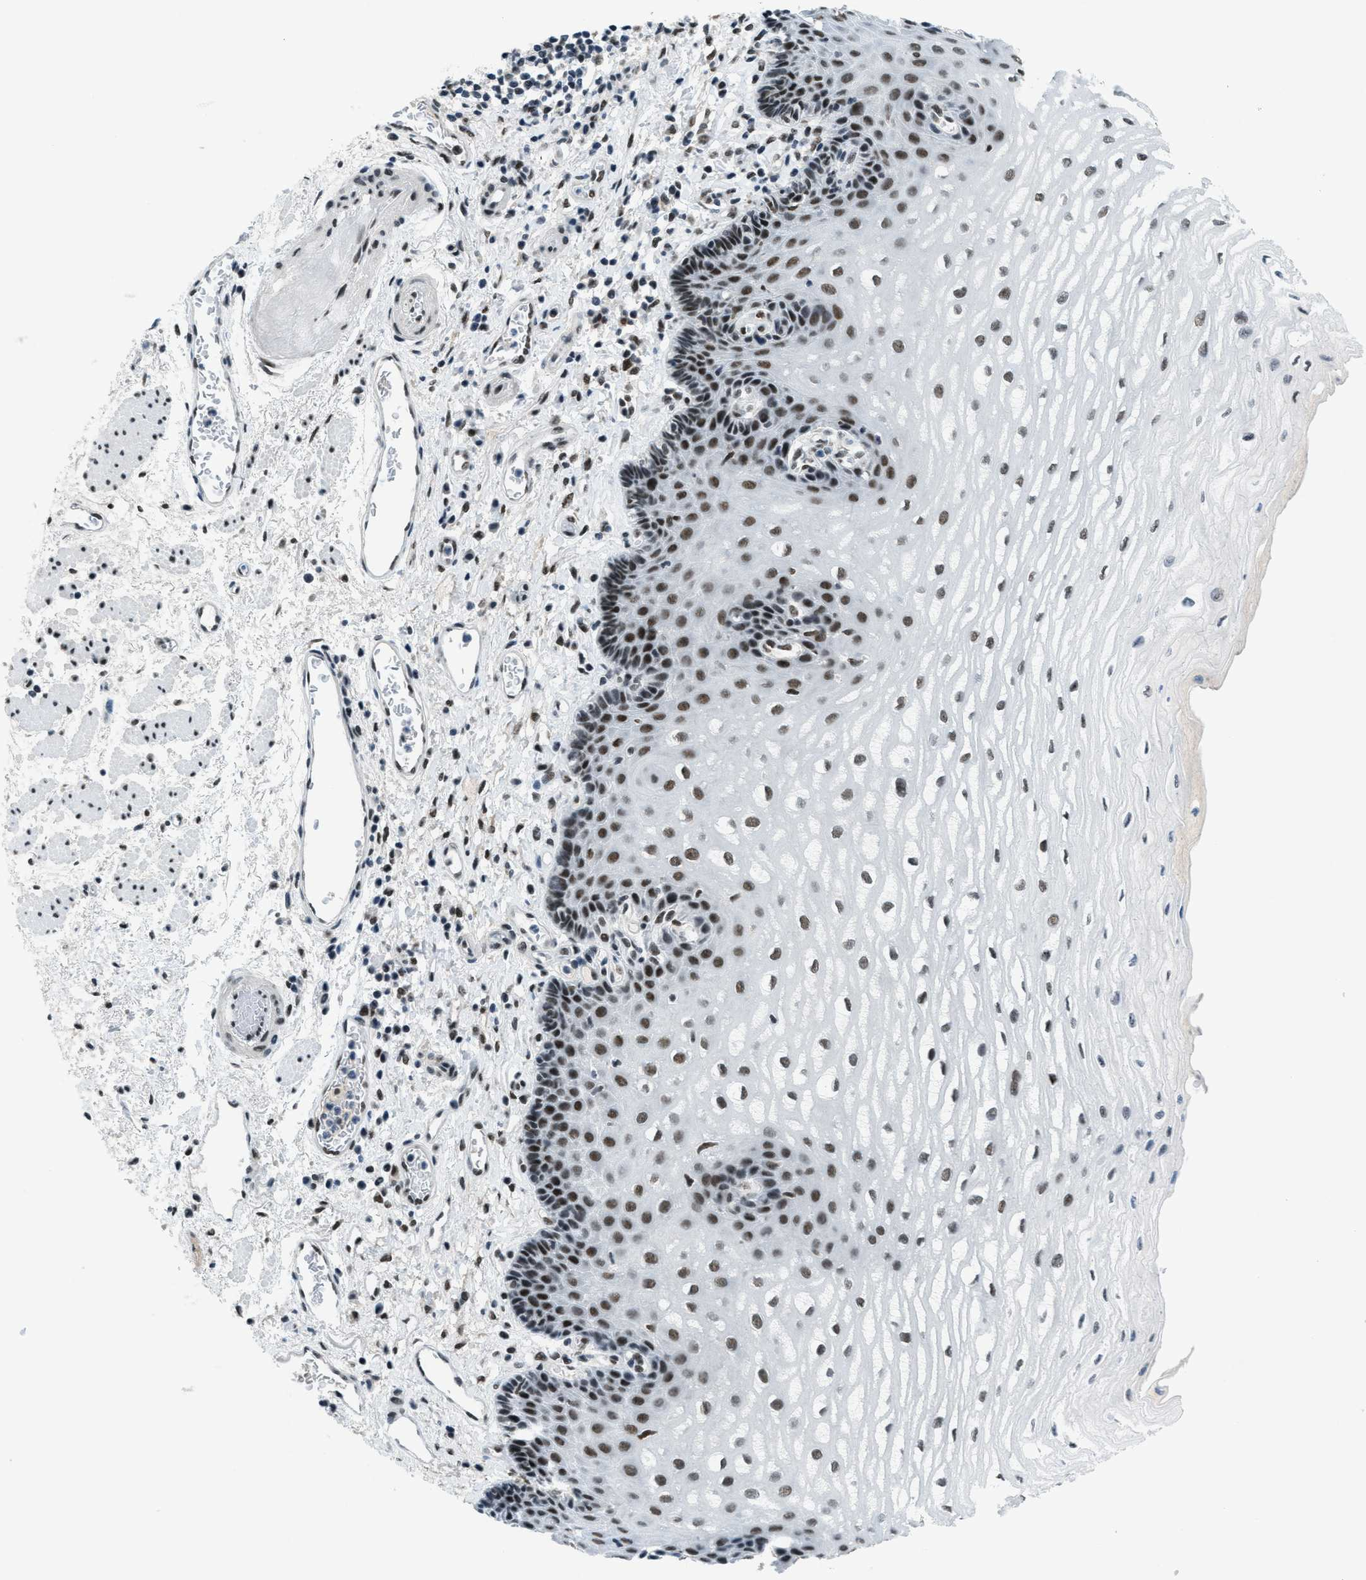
{"staining": {"intensity": "moderate", "quantity": ">75%", "location": "nuclear"}, "tissue": "esophagus", "cell_type": "Squamous epithelial cells", "image_type": "normal", "snomed": [{"axis": "morphology", "description": "Normal tissue, NOS"}, {"axis": "topography", "description": "Esophagus"}], "caption": "Immunohistochemical staining of normal human esophagus demonstrates moderate nuclear protein expression in about >75% of squamous epithelial cells.", "gene": "GATAD2B", "patient": {"sex": "male", "age": 54}}